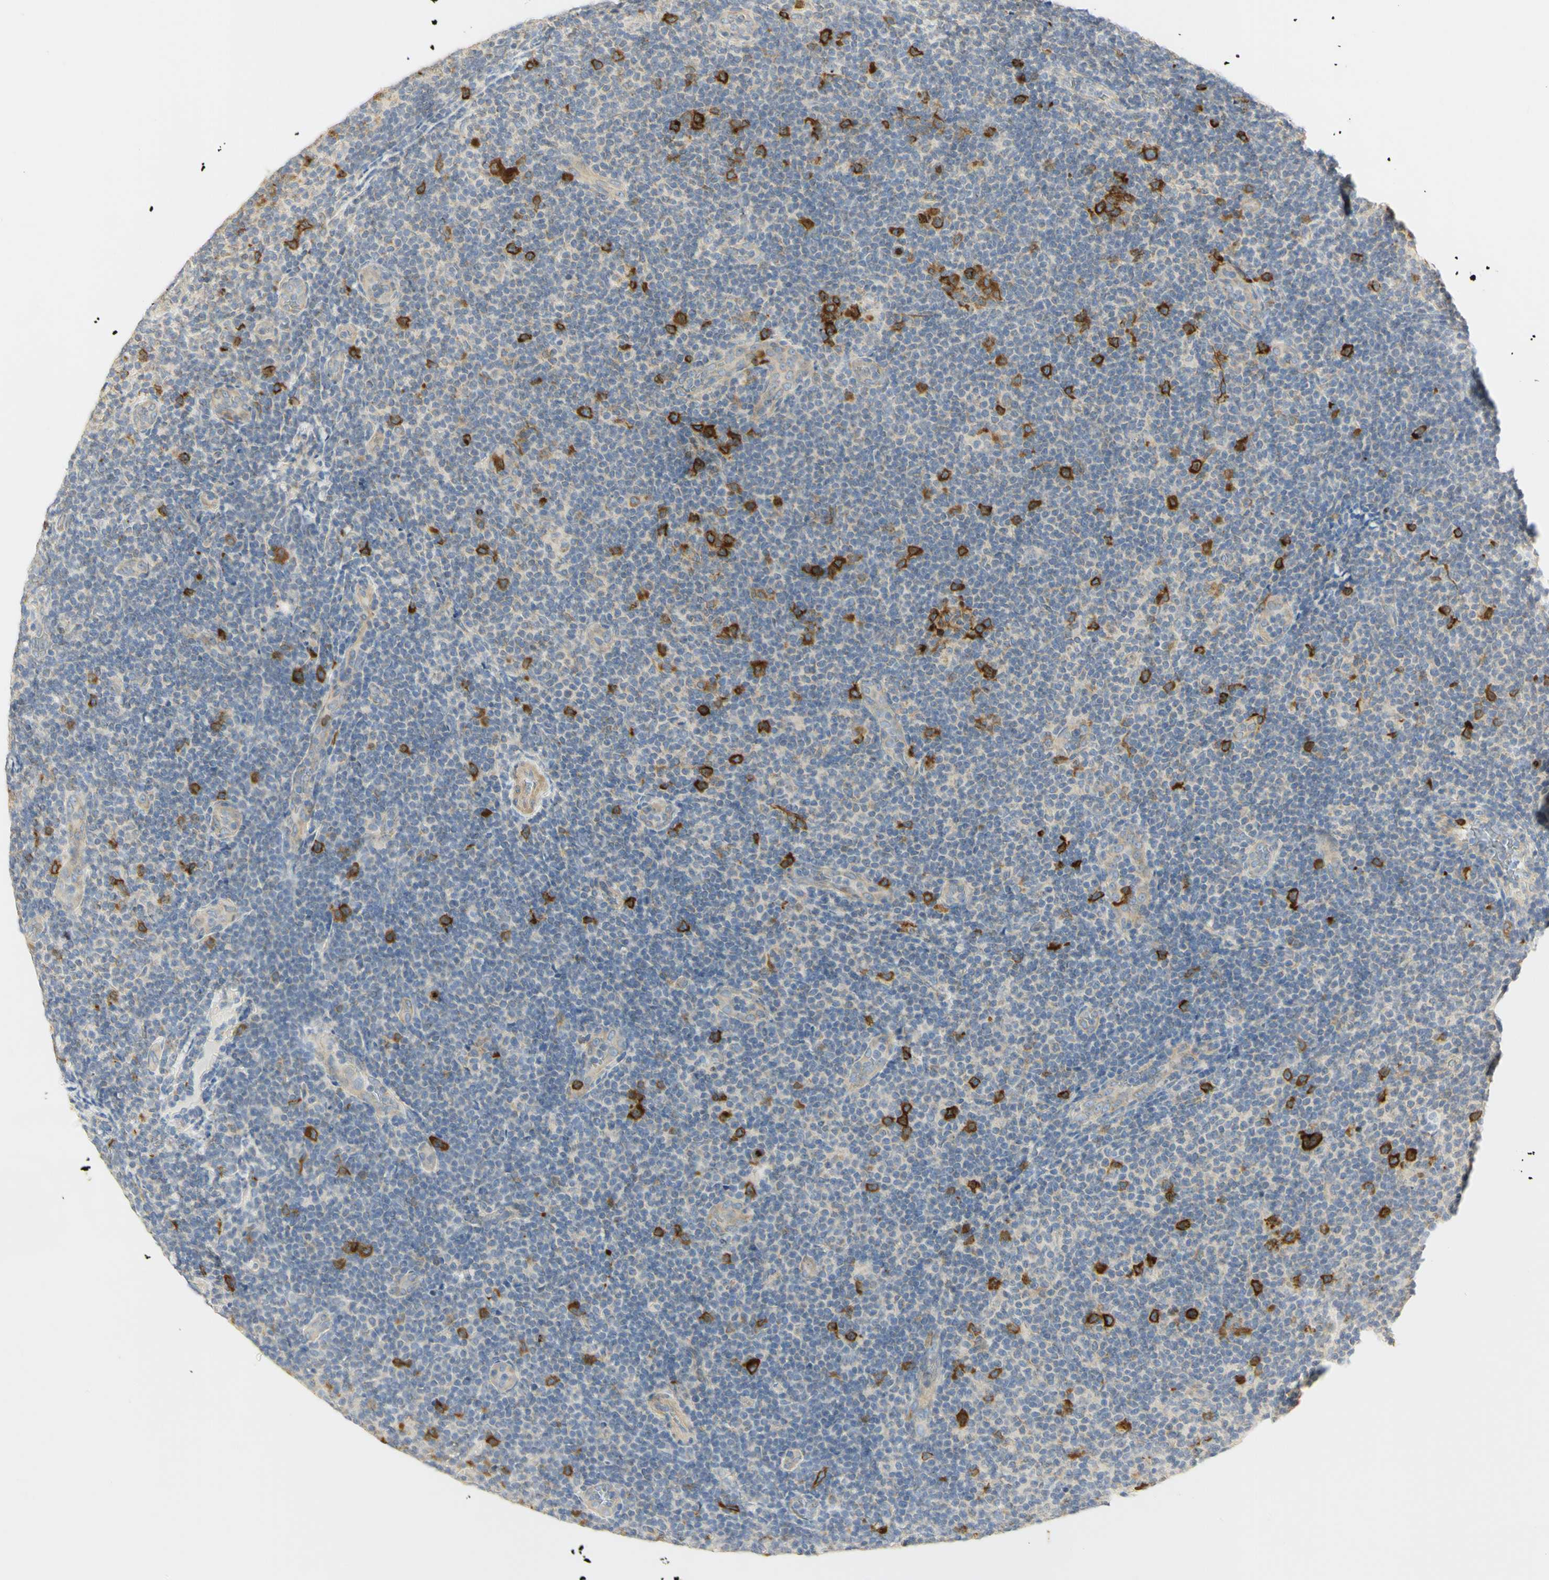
{"staining": {"intensity": "negative", "quantity": "none", "location": "none"}, "tissue": "lymphoma", "cell_type": "Tumor cells", "image_type": "cancer", "snomed": [{"axis": "morphology", "description": "Malignant lymphoma, non-Hodgkin's type, Low grade"}, {"axis": "topography", "description": "Lymph node"}], "caption": "This photomicrograph is of malignant lymphoma, non-Hodgkin's type (low-grade) stained with immunohistochemistry (IHC) to label a protein in brown with the nuclei are counter-stained blue. There is no expression in tumor cells.", "gene": "KIF11", "patient": {"sex": "male", "age": 83}}